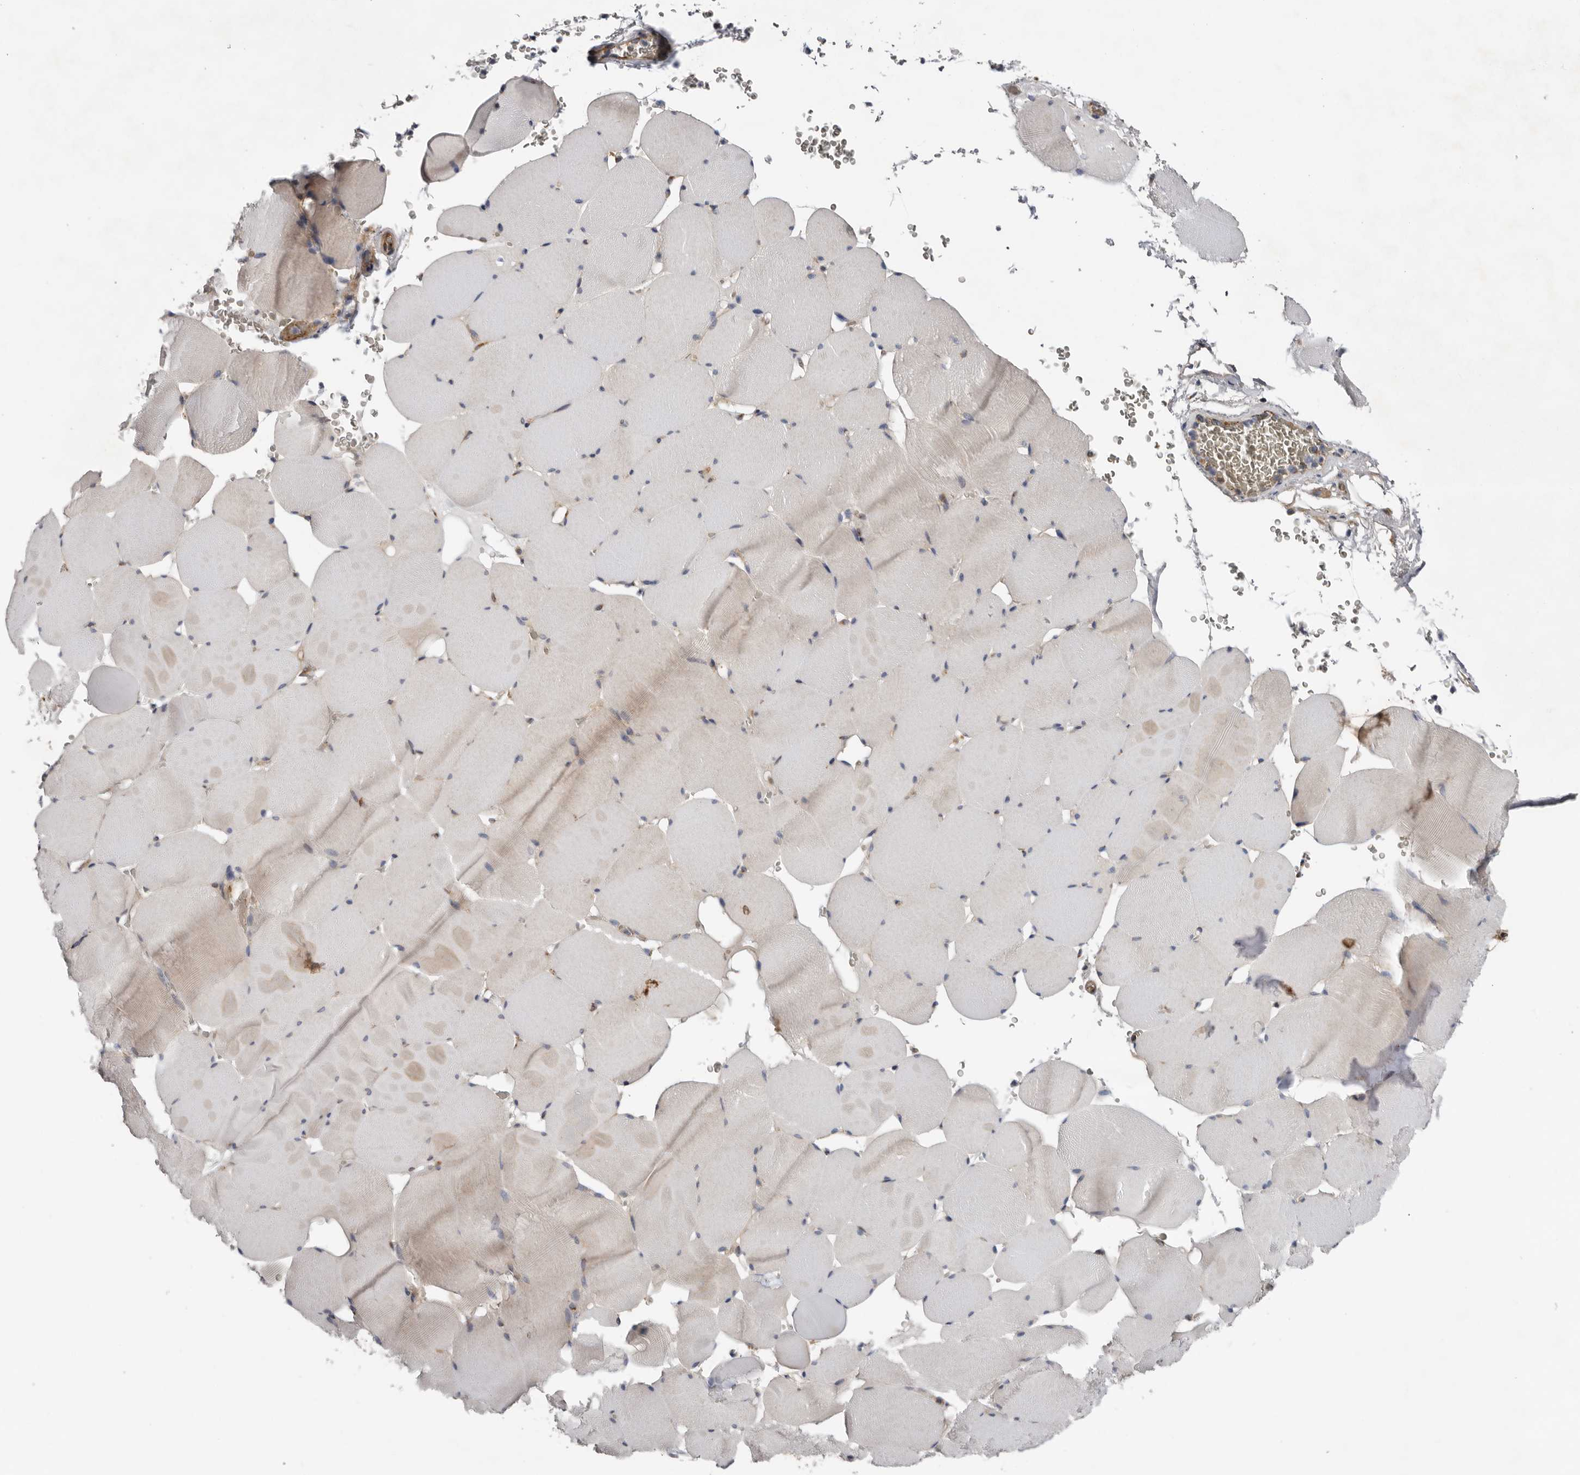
{"staining": {"intensity": "weak", "quantity": "<25%", "location": "cytoplasmic/membranous"}, "tissue": "skeletal muscle", "cell_type": "Myocytes", "image_type": "normal", "snomed": [{"axis": "morphology", "description": "Normal tissue, NOS"}, {"axis": "topography", "description": "Skeletal muscle"}], "caption": "DAB immunohistochemical staining of normal human skeletal muscle demonstrates no significant positivity in myocytes. (Stains: DAB immunohistochemistry (IHC) with hematoxylin counter stain, Microscopy: brightfield microscopy at high magnification).", "gene": "LUZP1", "patient": {"sex": "male", "age": 62}}